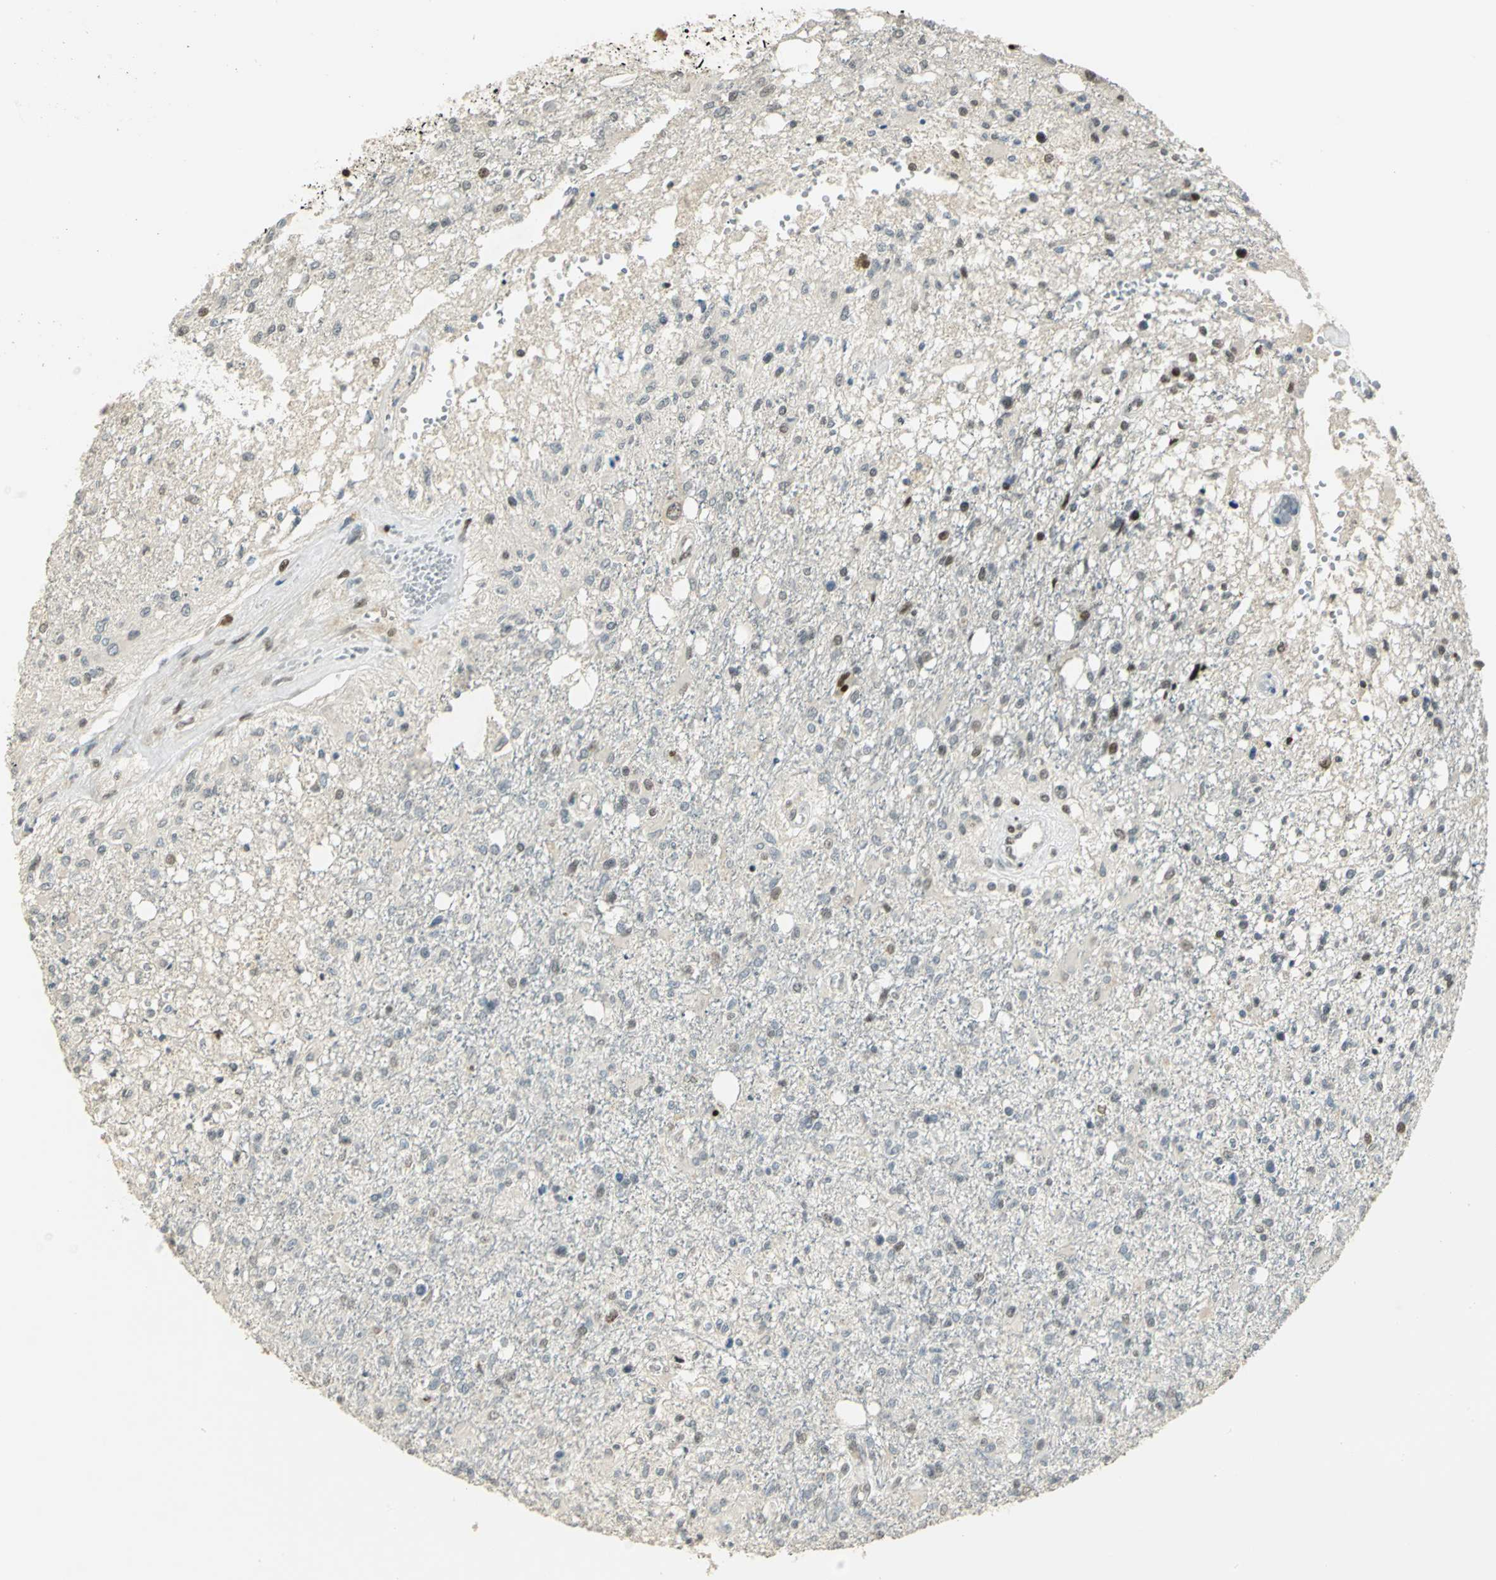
{"staining": {"intensity": "strong", "quantity": "25%-75%", "location": "nuclear"}, "tissue": "glioma", "cell_type": "Tumor cells", "image_type": "cancer", "snomed": [{"axis": "morphology", "description": "Glioma, malignant, High grade"}, {"axis": "topography", "description": "Cerebral cortex"}], "caption": "Protein expression analysis of human high-grade glioma (malignant) reveals strong nuclear expression in about 25%-75% of tumor cells. The protein is shown in brown color, while the nuclei are stained blue.", "gene": "AK6", "patient": {"sex": "male", "age": 76}}